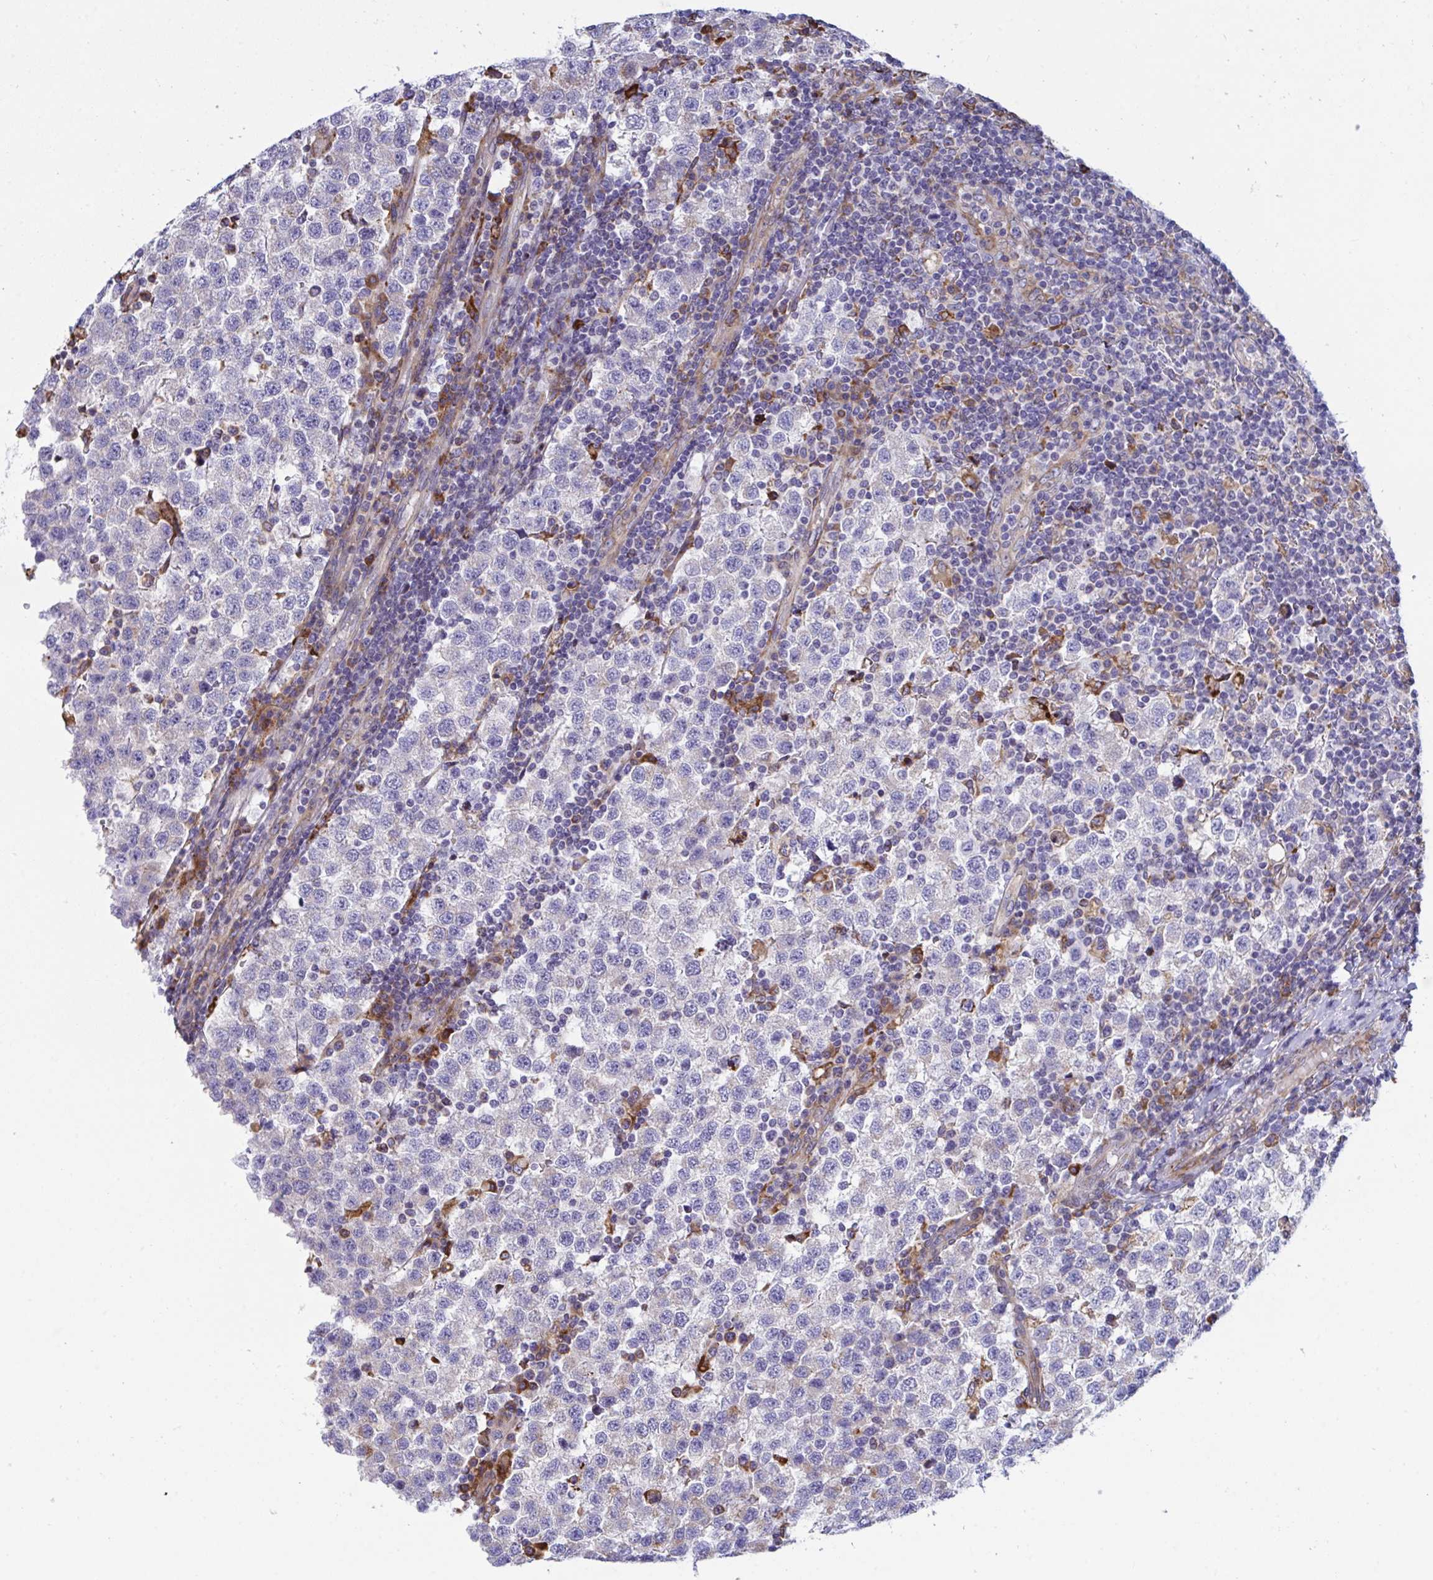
{"staining": {"intensity": "negative", "quantity": "none", "location": "none"}, "tissue": "testis cancer", "cell_type": "Tumor cells", "image_type": "cancer", "snomed": [{"axis": "morphology", "description": "Seminoma, NOS"}, {"axis": "topography", "description": "Testis"}], "caption": "Histopathology image shows no protein expression in tumor cells of testis cancer tissue.", "gene": "PEAK3", "patient": {"sex": "male", "age": 34}}